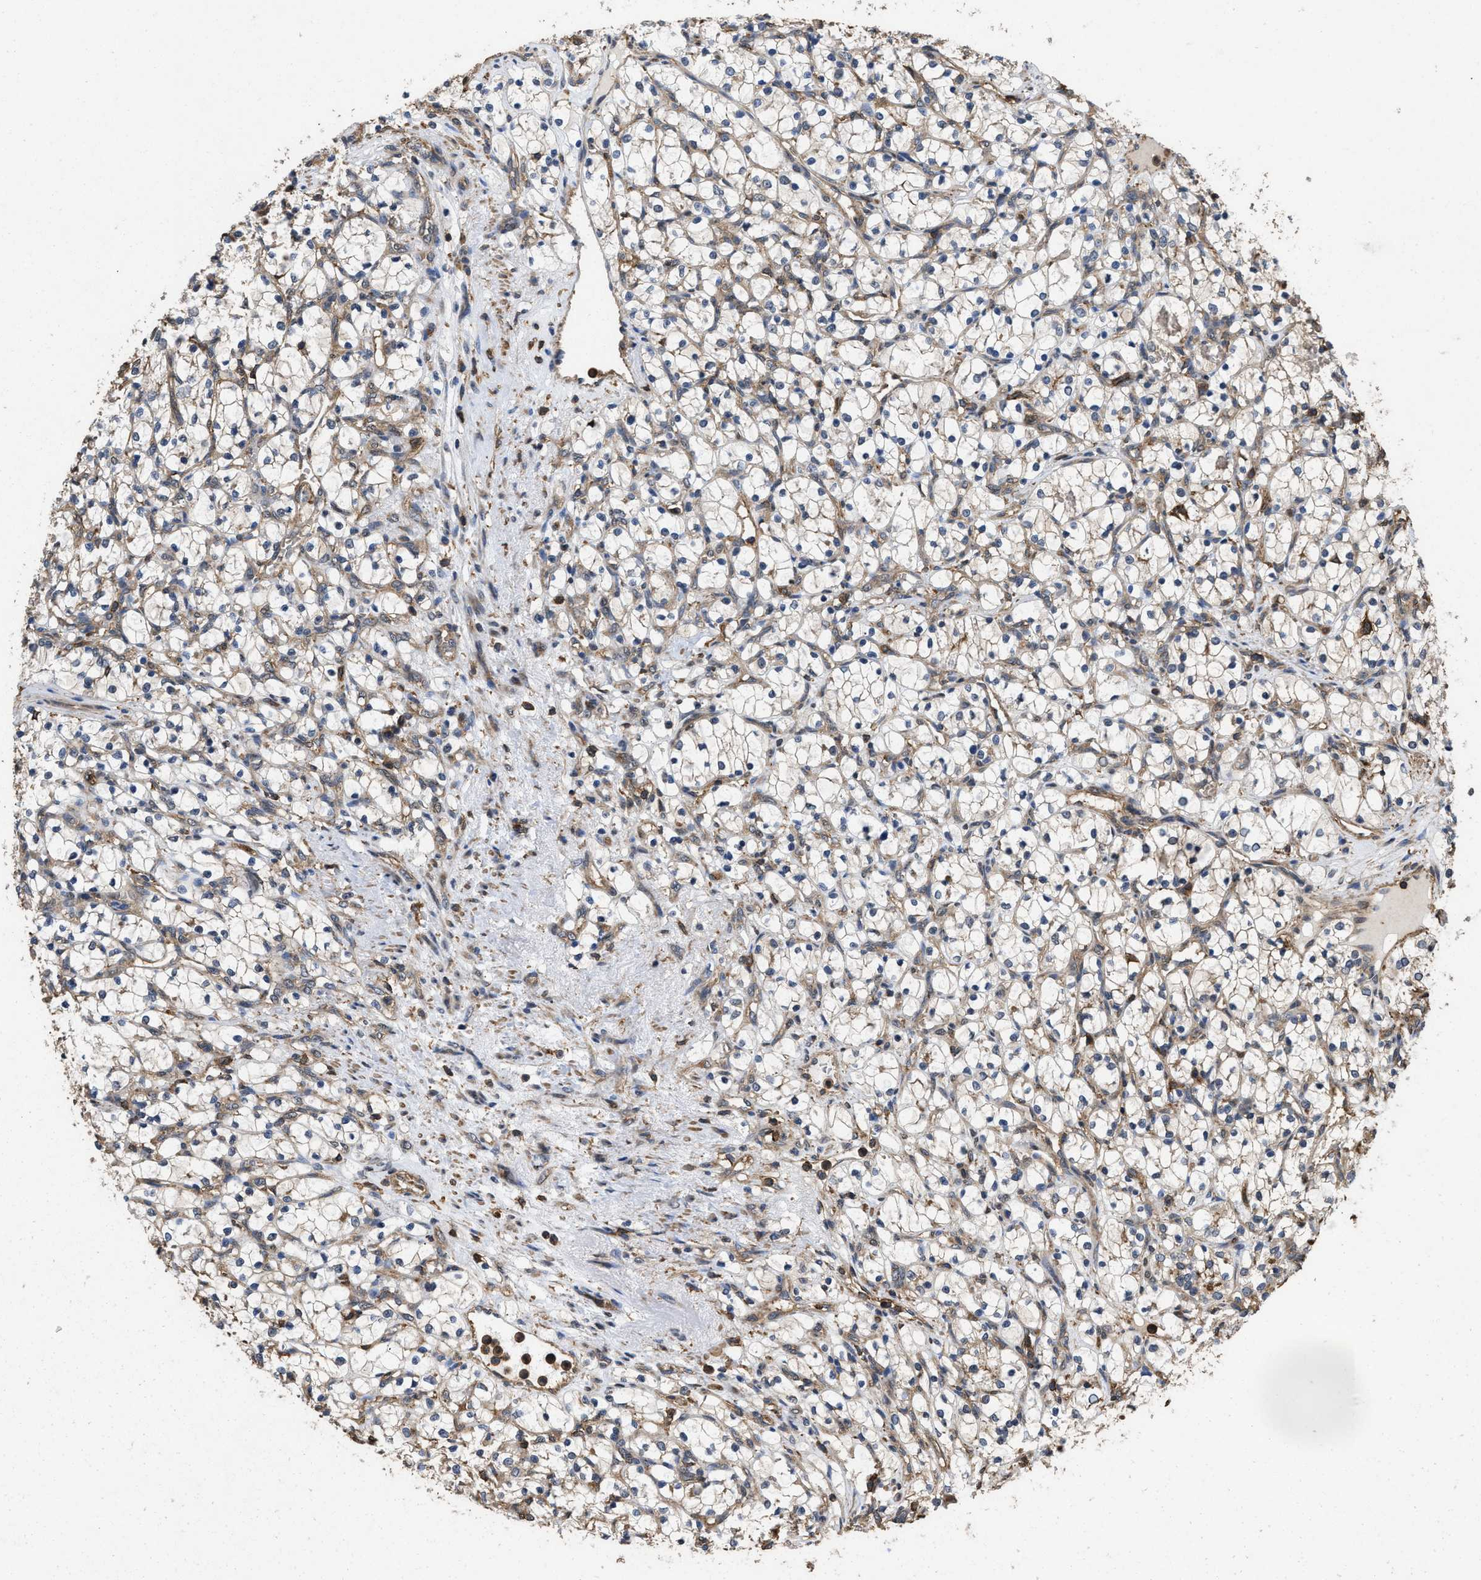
{"staining": {"intensity": "weak", "quantity": "25%-75%", "location": "cytoplasmic/membranous"}, "tissue": "renal cancer", "cell_type": "Tumor cells", "image_type": "cancer", "snomed": [{"axis": "morphology", "description": "Adenocarcinoma, NOS"}, {"axis": "topography", "description": "Kidney"}], "caption": "Immunohistochemical staining of human renal cancer (adenocarcinoma) demonstrates low levels of weak cytoplasmic/membranous positivity in about 25%-75% of tumor cells.", "gene": "LINGO2", "patient": {"sex": "female", "age": 69}}